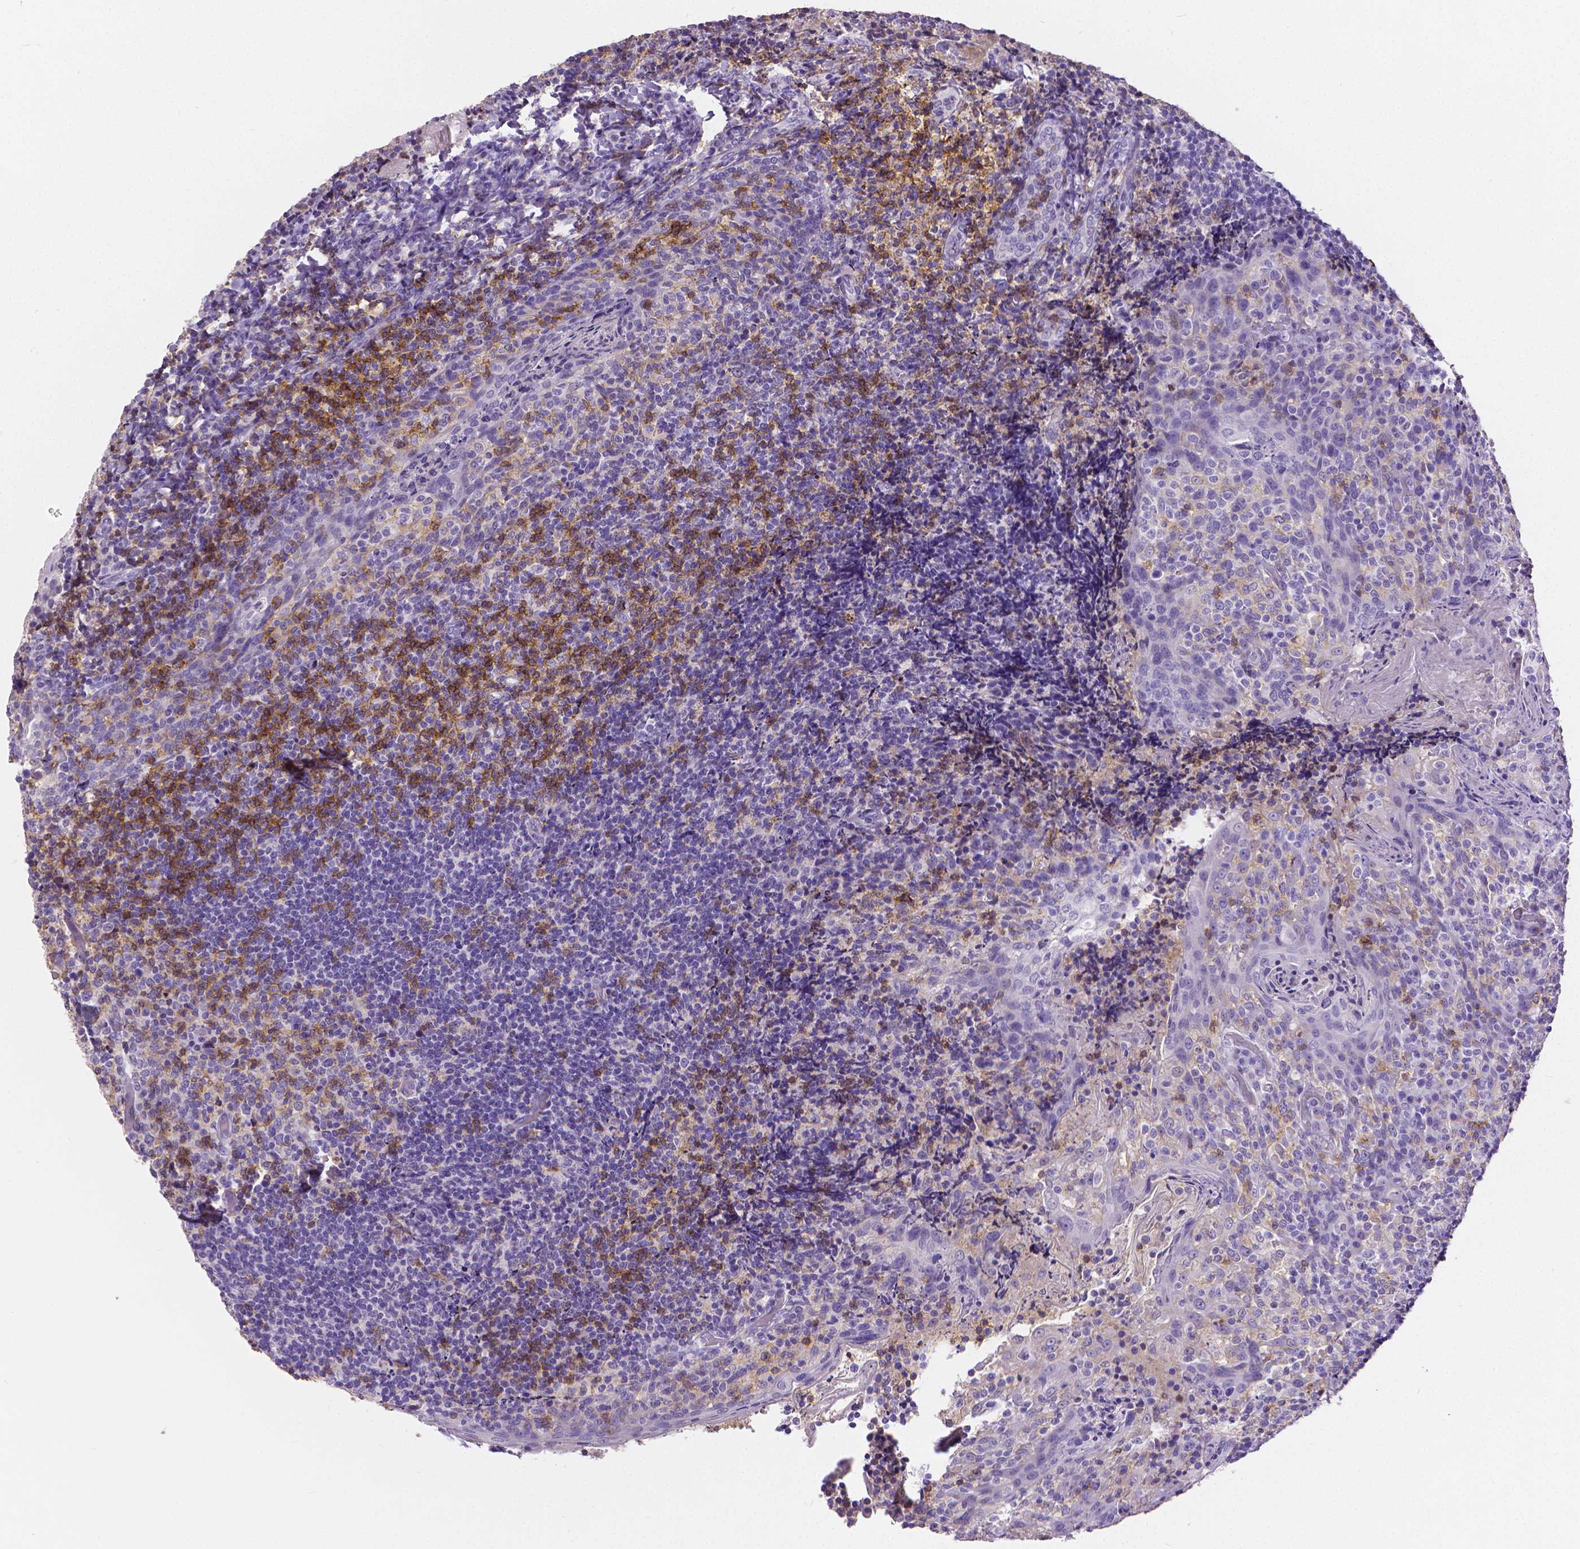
{"staining": {"intensity": "moderate", "quantity": "25%-75%", "location": "cytoplasmic/membranous"}, "tissue": "tonsil", "cell_type": "Germinal center cells", "image_type": "normal", "snomed": [{"axis": "morphology", "description": "Normal tissue, NOS"}, {"axis": "topography", "description": "Tonsil"}], "caption": "Brown immunohistochemical staining in unremarkable human tonsil exhibits moderate cytoplasmic/membranous positivity in approximately 25%-75% of germinal center cells.", "gene": "CD4", "patient": {"sex": "female", "age": 10}}